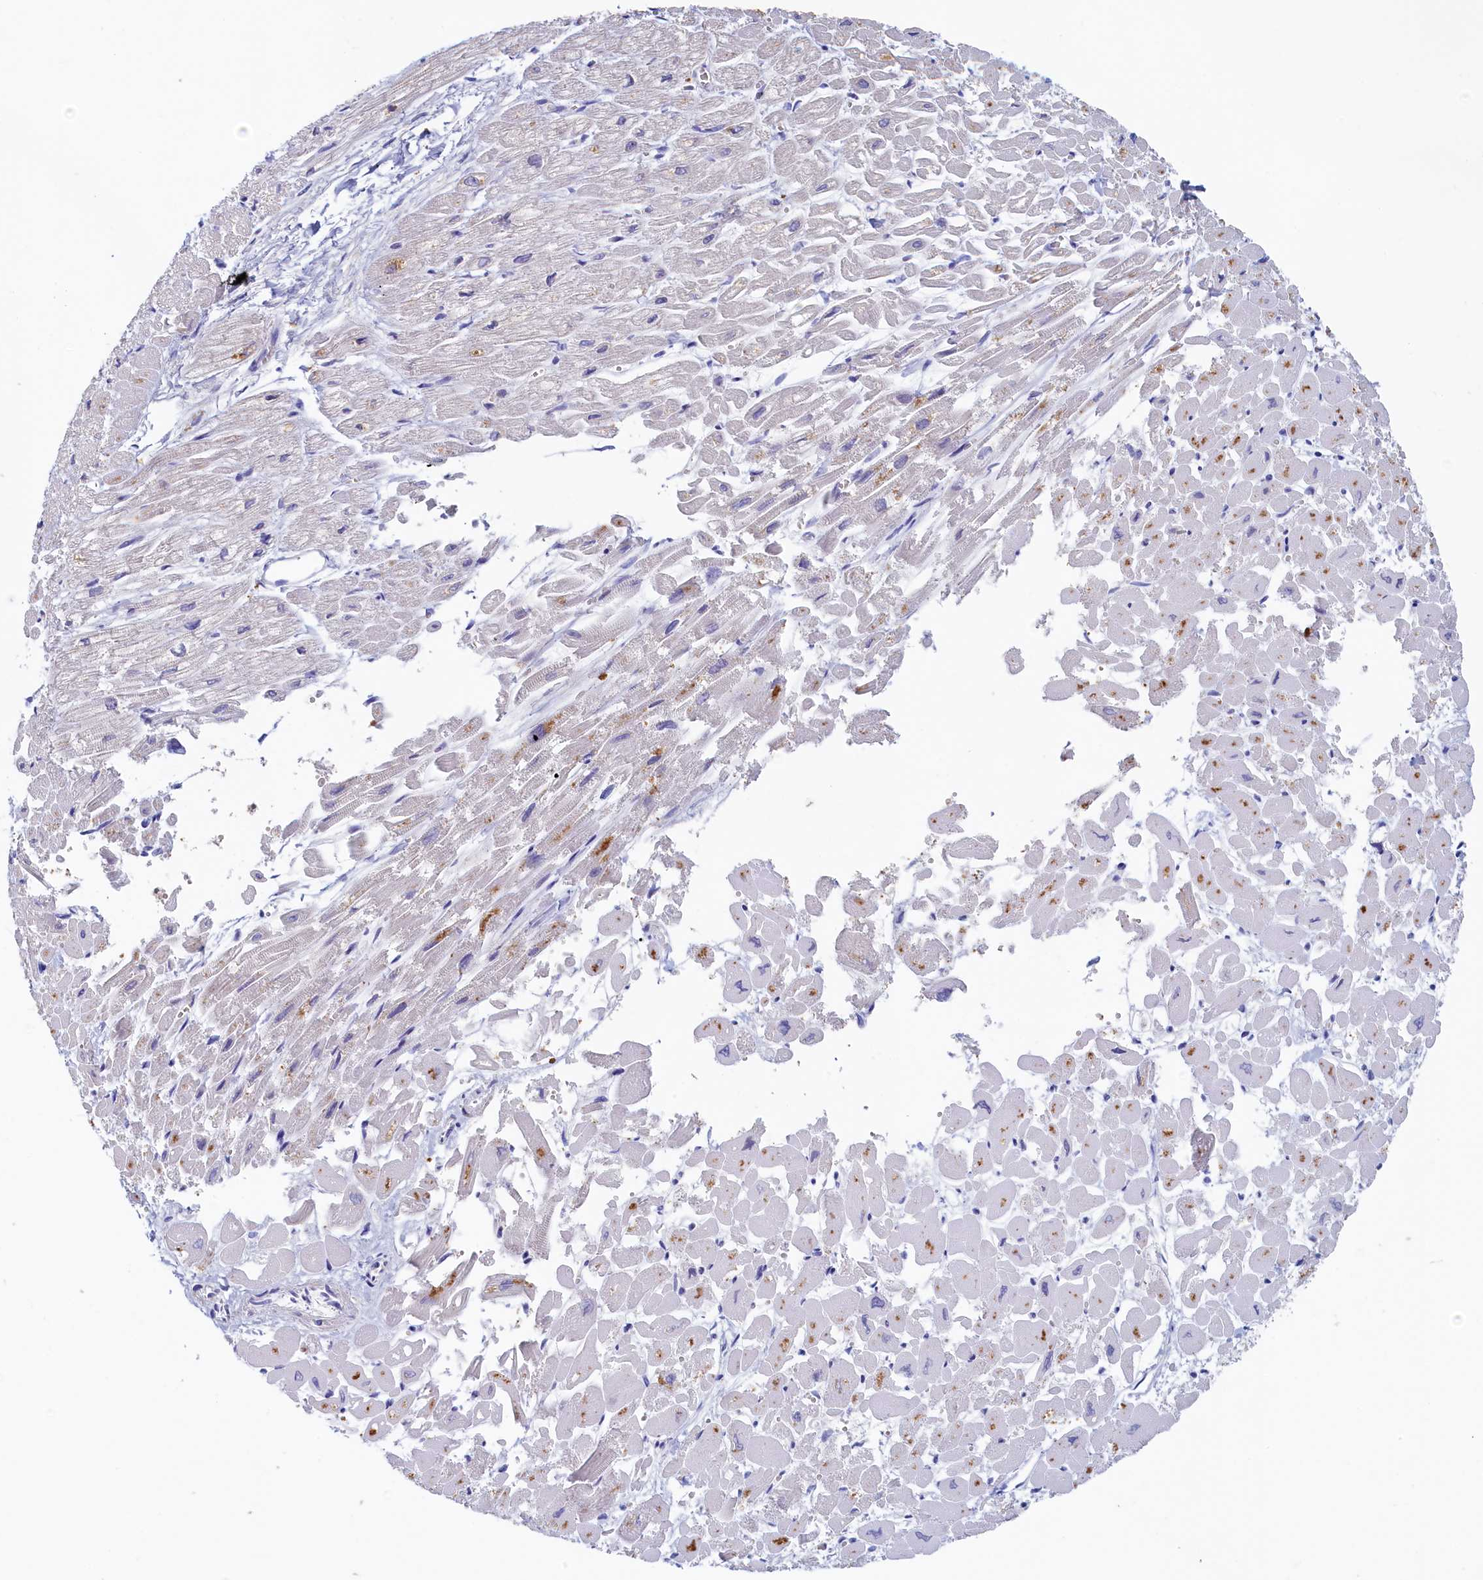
{"staining": {"intensity": "weak", "quantity": "<25%", "location": "cytoplasmic/membranous"}, "tissue": "heart muscle", "cell_type": "Cardiomyocytes", "image_type": "normal", "snomed": [{"axis": "morphology", "description": "Normal tissue, NOS"}, {"axis": "topography", "description": "Heart"}], "caption": "IHC image of unremarkable heart muscle stained for a protein (brown), which shows no expression in cardiomyocytes.", "gene": "GUCA1C", "patient": {"sex": "male", "age": 54}}